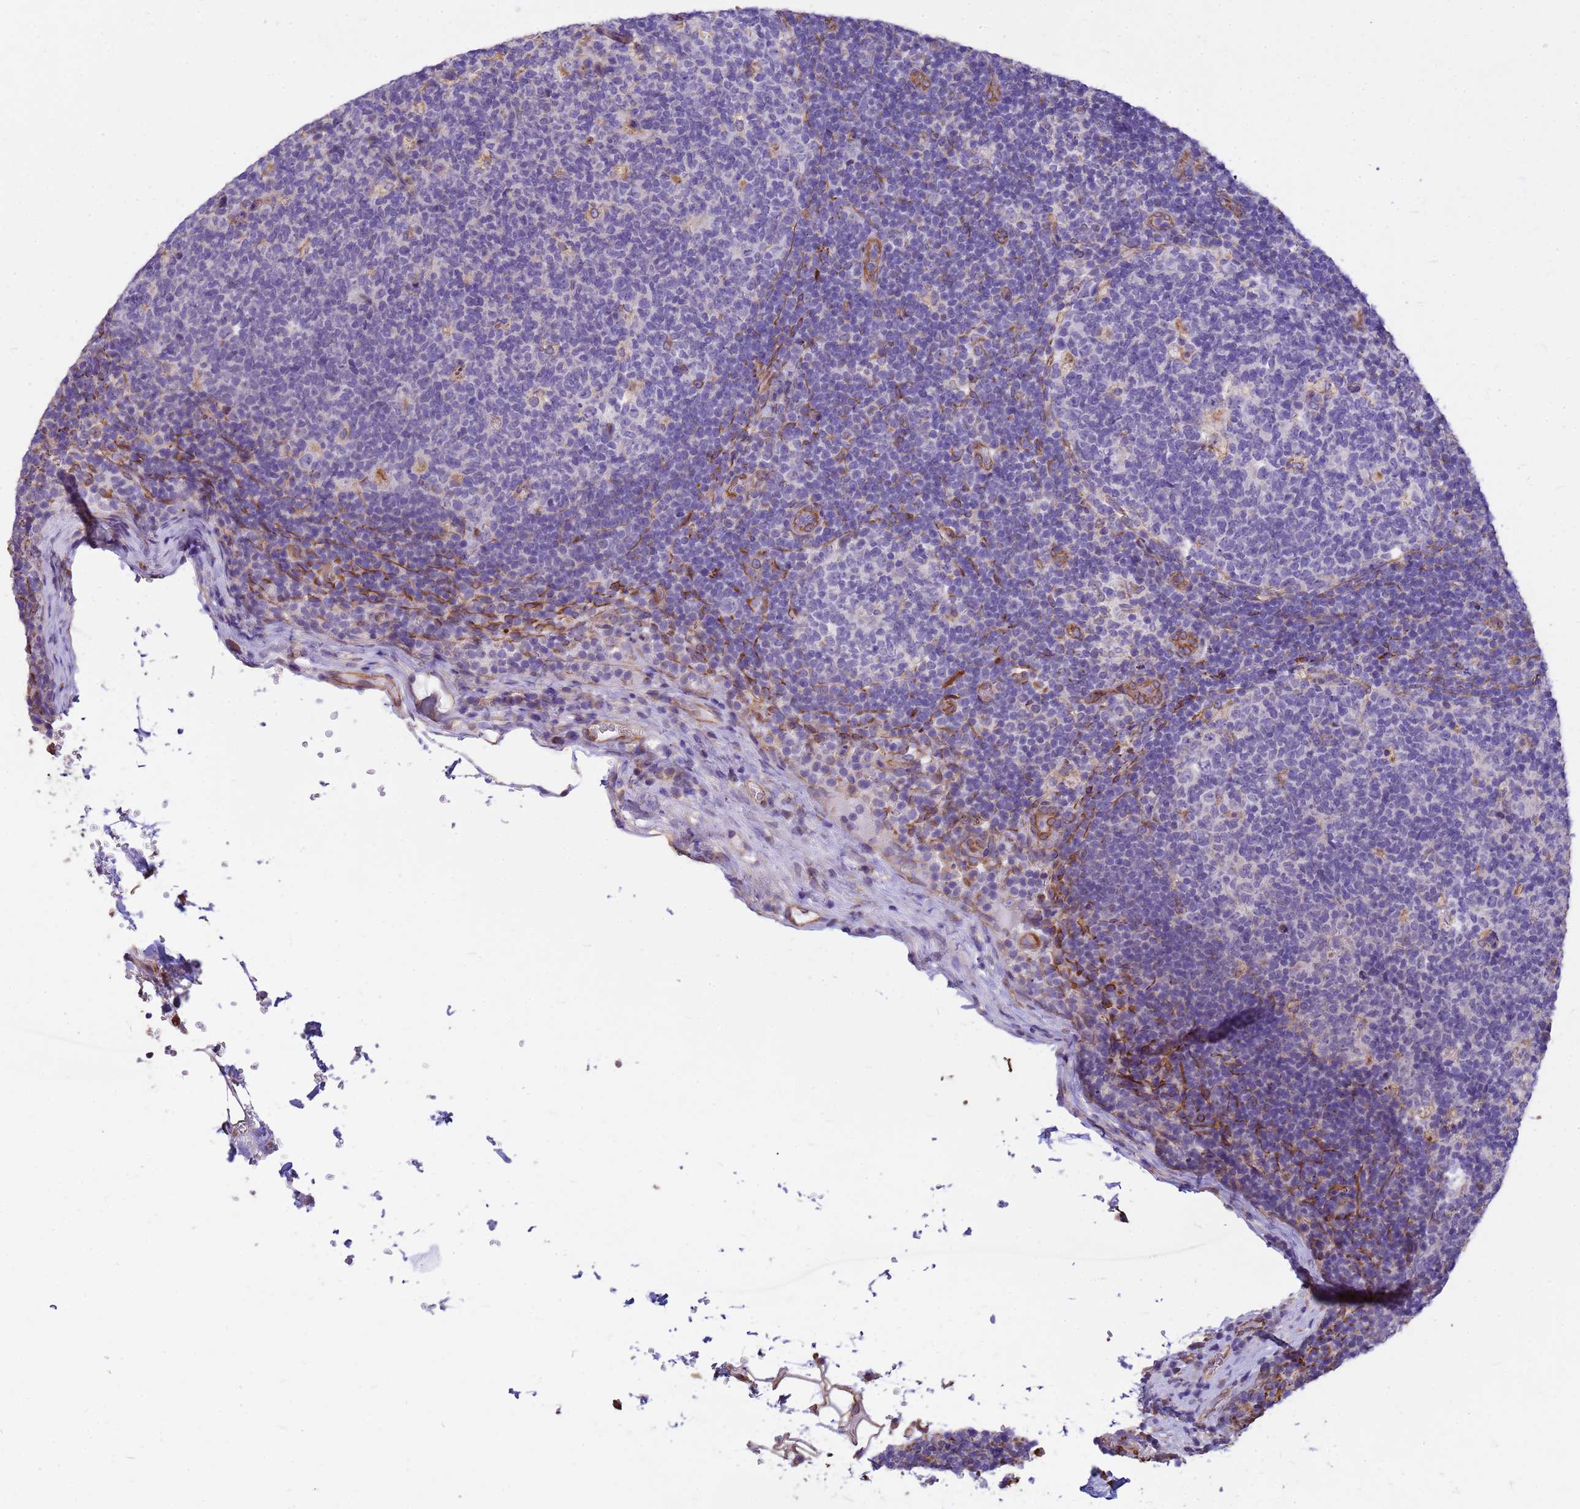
{"staining": {"intensity": "negative", "quantity": "none", "location": "none"}, "tissue": "lymph node", "cell_type": "Germinal center cells", "image_type": "normal", "snomed": [{"axis": "morphology", "description": "Normal tissue, NOS"}, {"axis": "topography", "description": "Lymph node"}], "caption": "Human lymph node stained for a protein using immunohistochemistry (IHC) displays no positivity in germinal center cells.", "gene": "TCEAL3", "patient": {"sex": "female", "age": 31}}